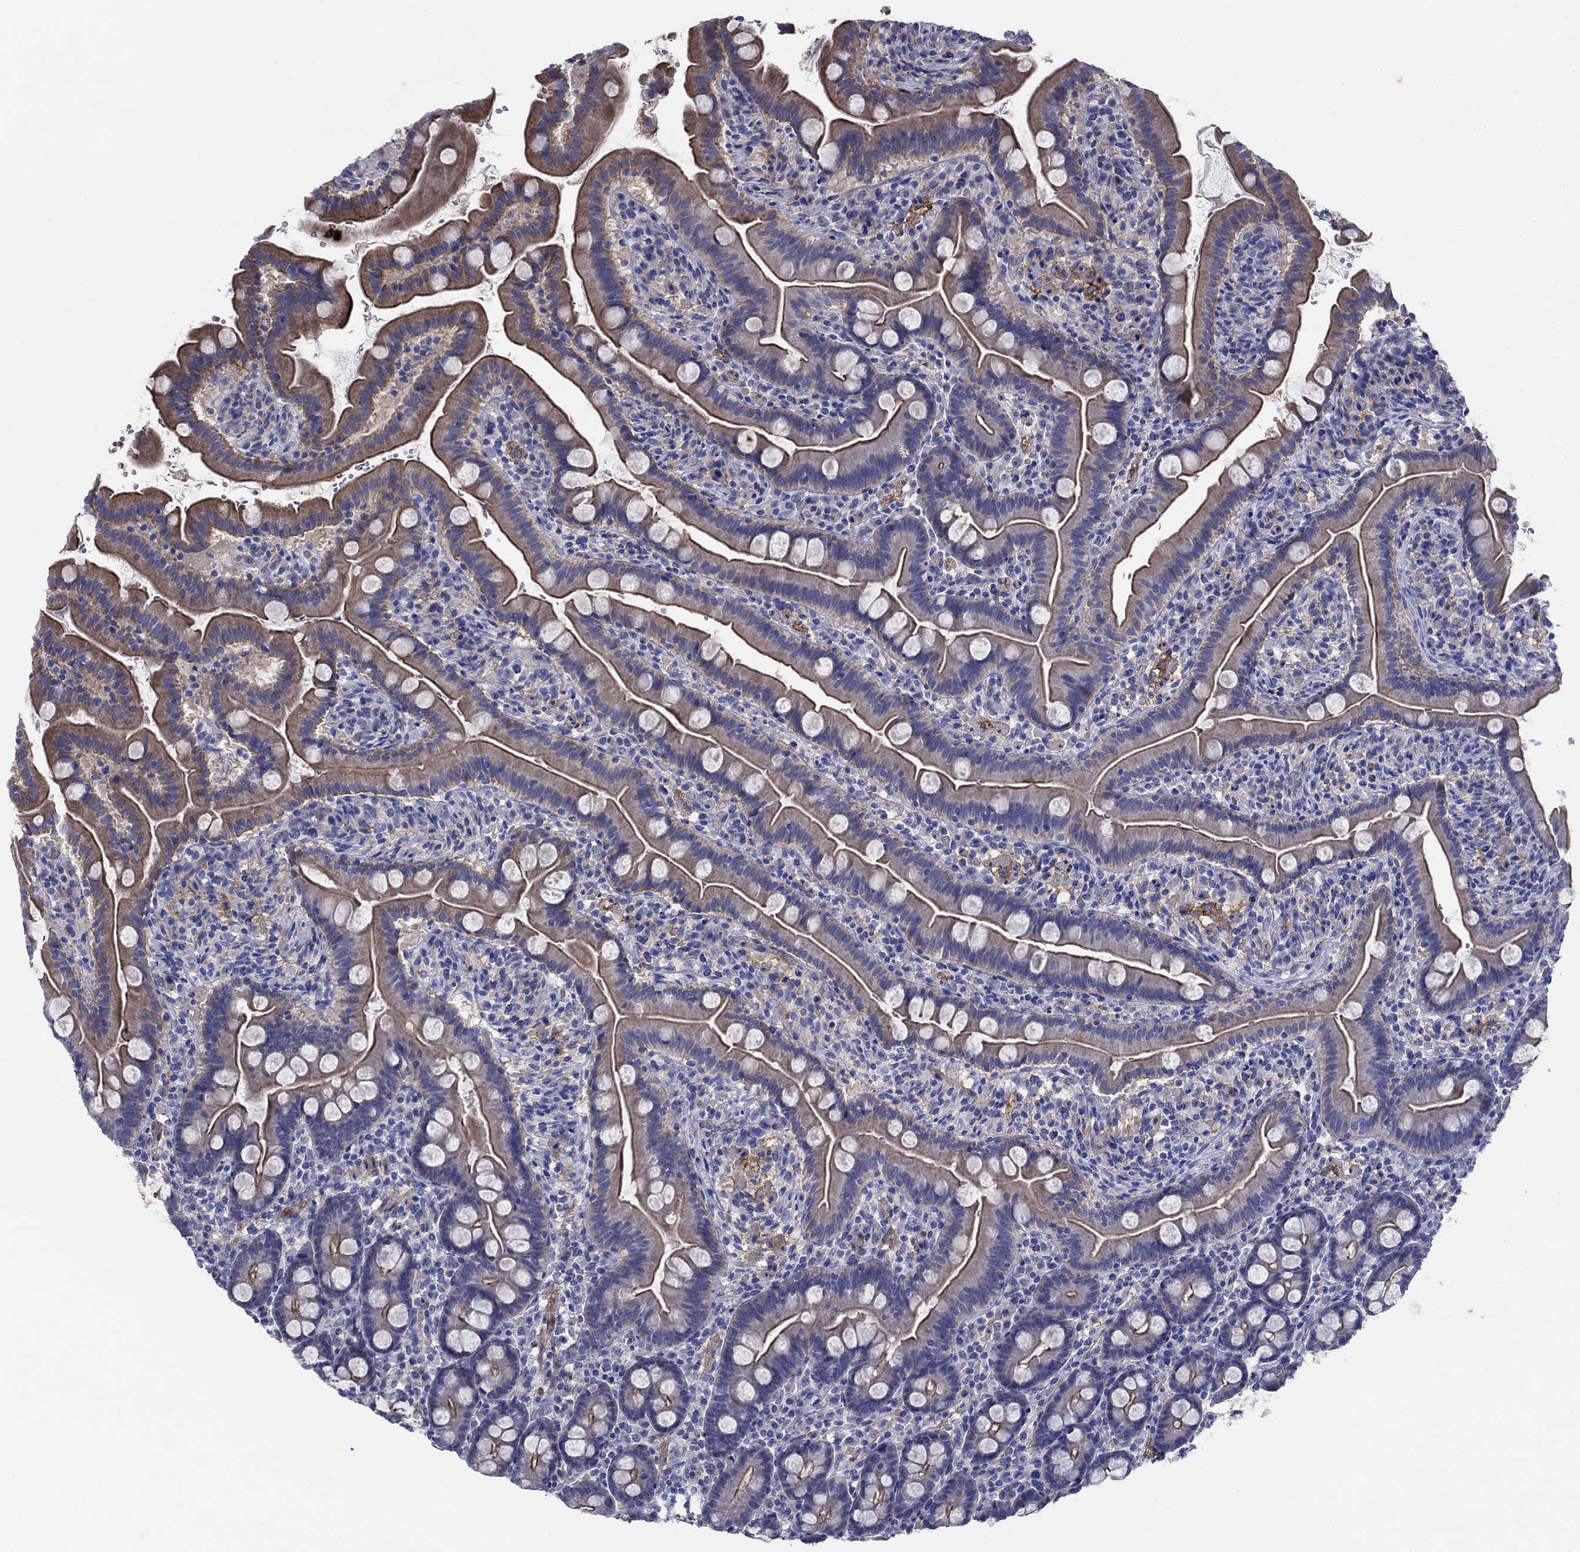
{"staining": {"intensity": "strong", "quantity": "25%-75%", "location": "cytoplasmic/membranous"}, "tissue": "small intestine", "cell_type": "Glandular cells", "image_type": "normal", "snomed": [{"axis": "morphology", "description": "Normal tissue, NOS"}, {"axis": "topography", "description": "Small intestine"}], "caption": "High-magnification brightfield microscopy of unremarkable small intestine stained with DAB (brown) and counterstained with hematoxylin (blue). glandular cells exhibit strong cytoplasmic/membranous positivity is appreciated in approximately25%-75% of cells.", "gene": "FLNC", "patient": {"sex": "female", "age": 44}}